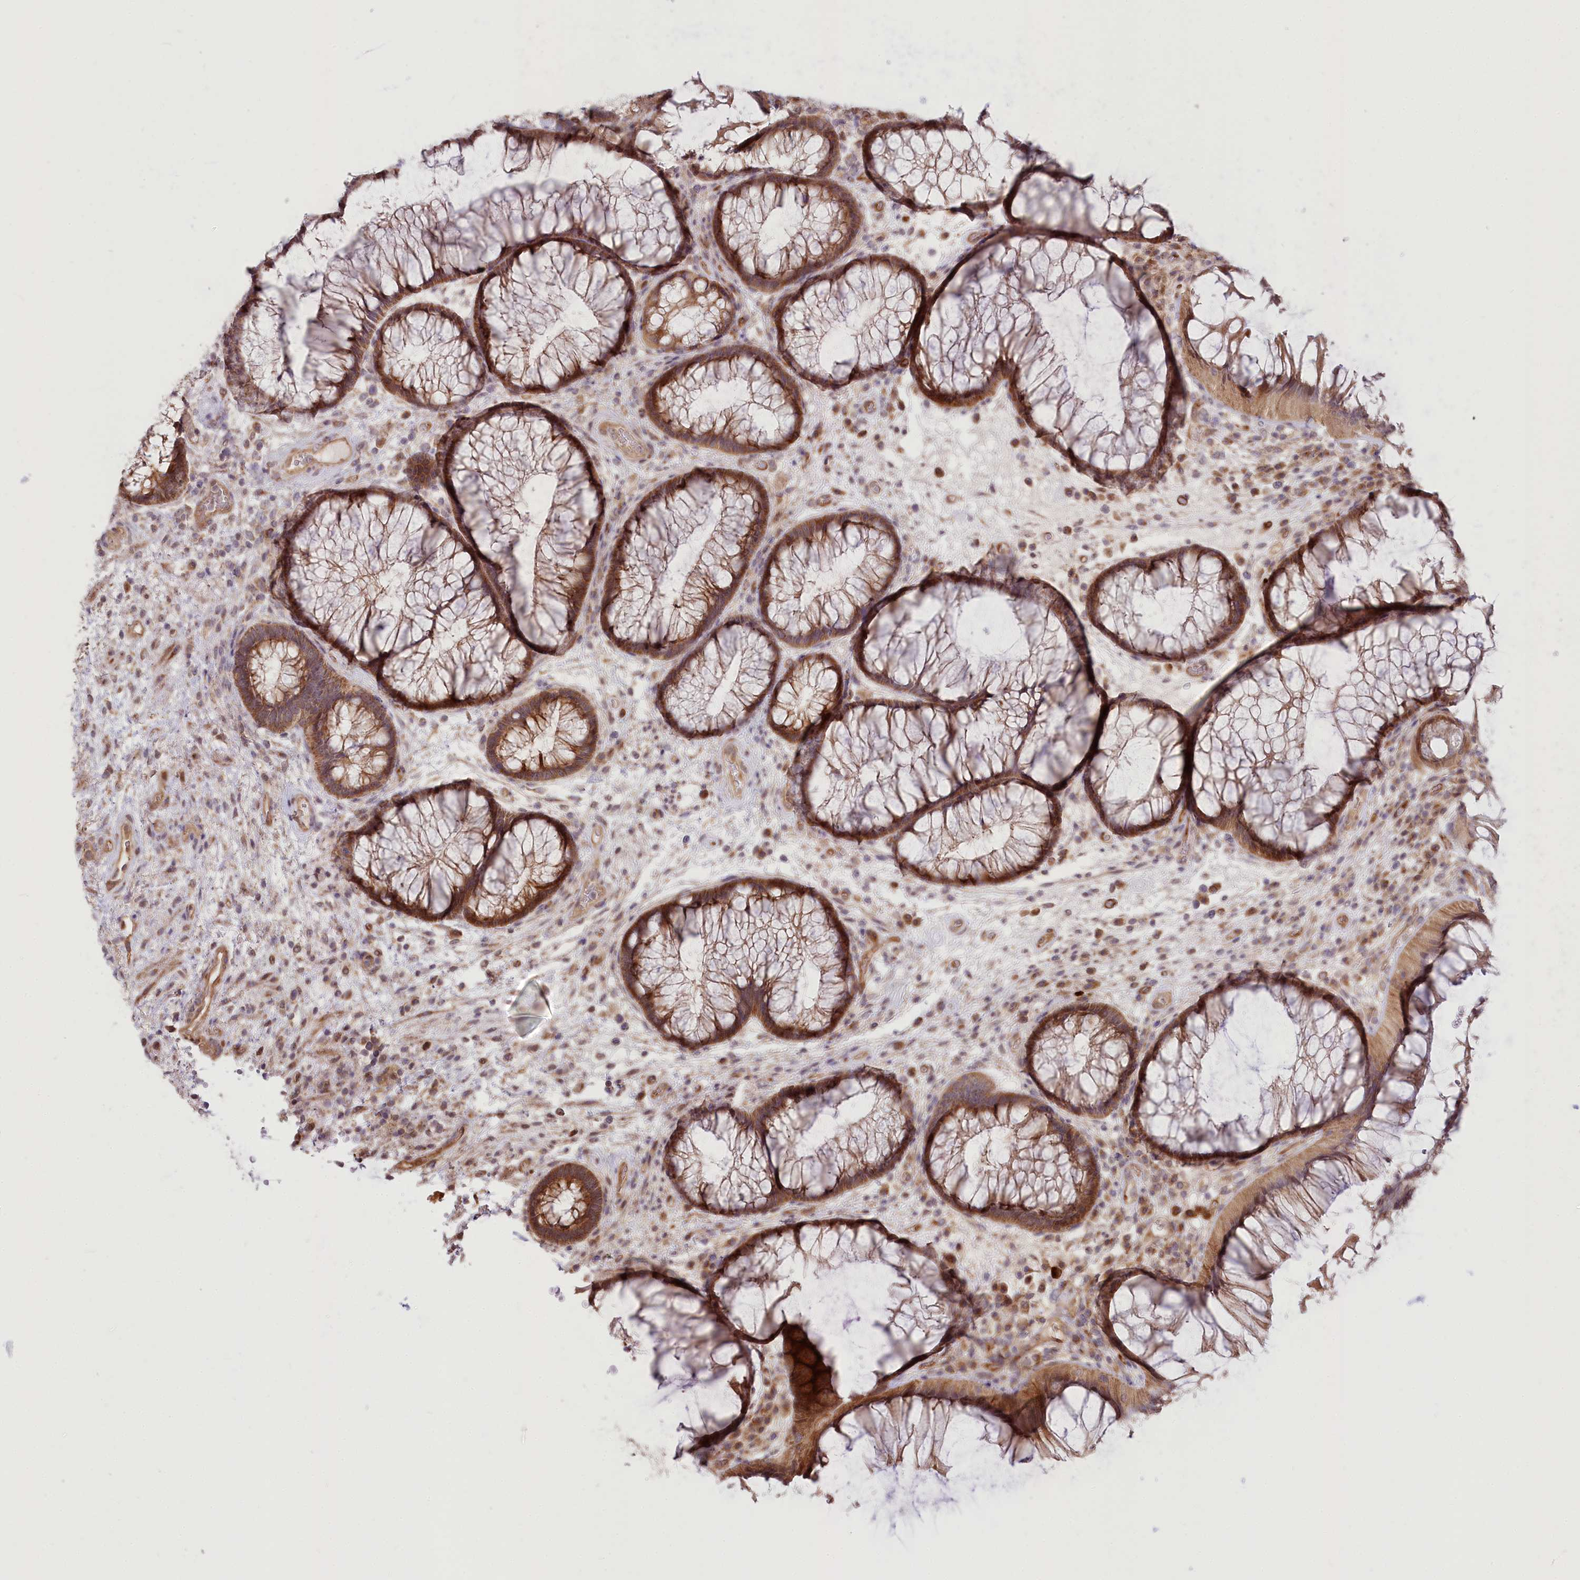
{"staining": {"intensity": "moderate", "quantity": ">75%", "location": "cytoplasmic/membranous"}, "tissue": "rectum", "cell_type": "Glandular cells", "image_type": "normal", "snomed": [{"axis": "morphology", "description": "Normal tissue, NOS"}, {"axis": "topography", "description": "Rectum"}], "caption": "Moderate cytoplasmic/membranous staining is identified in approximately >75% of glandular cells in normal rectum. (DAB (3,3'-diaminobenzidine) IHC, brown staining for protein, blue staining for nuclei).", "gene": "CEP70", "patient": {"sex": "male", "age": 51}}